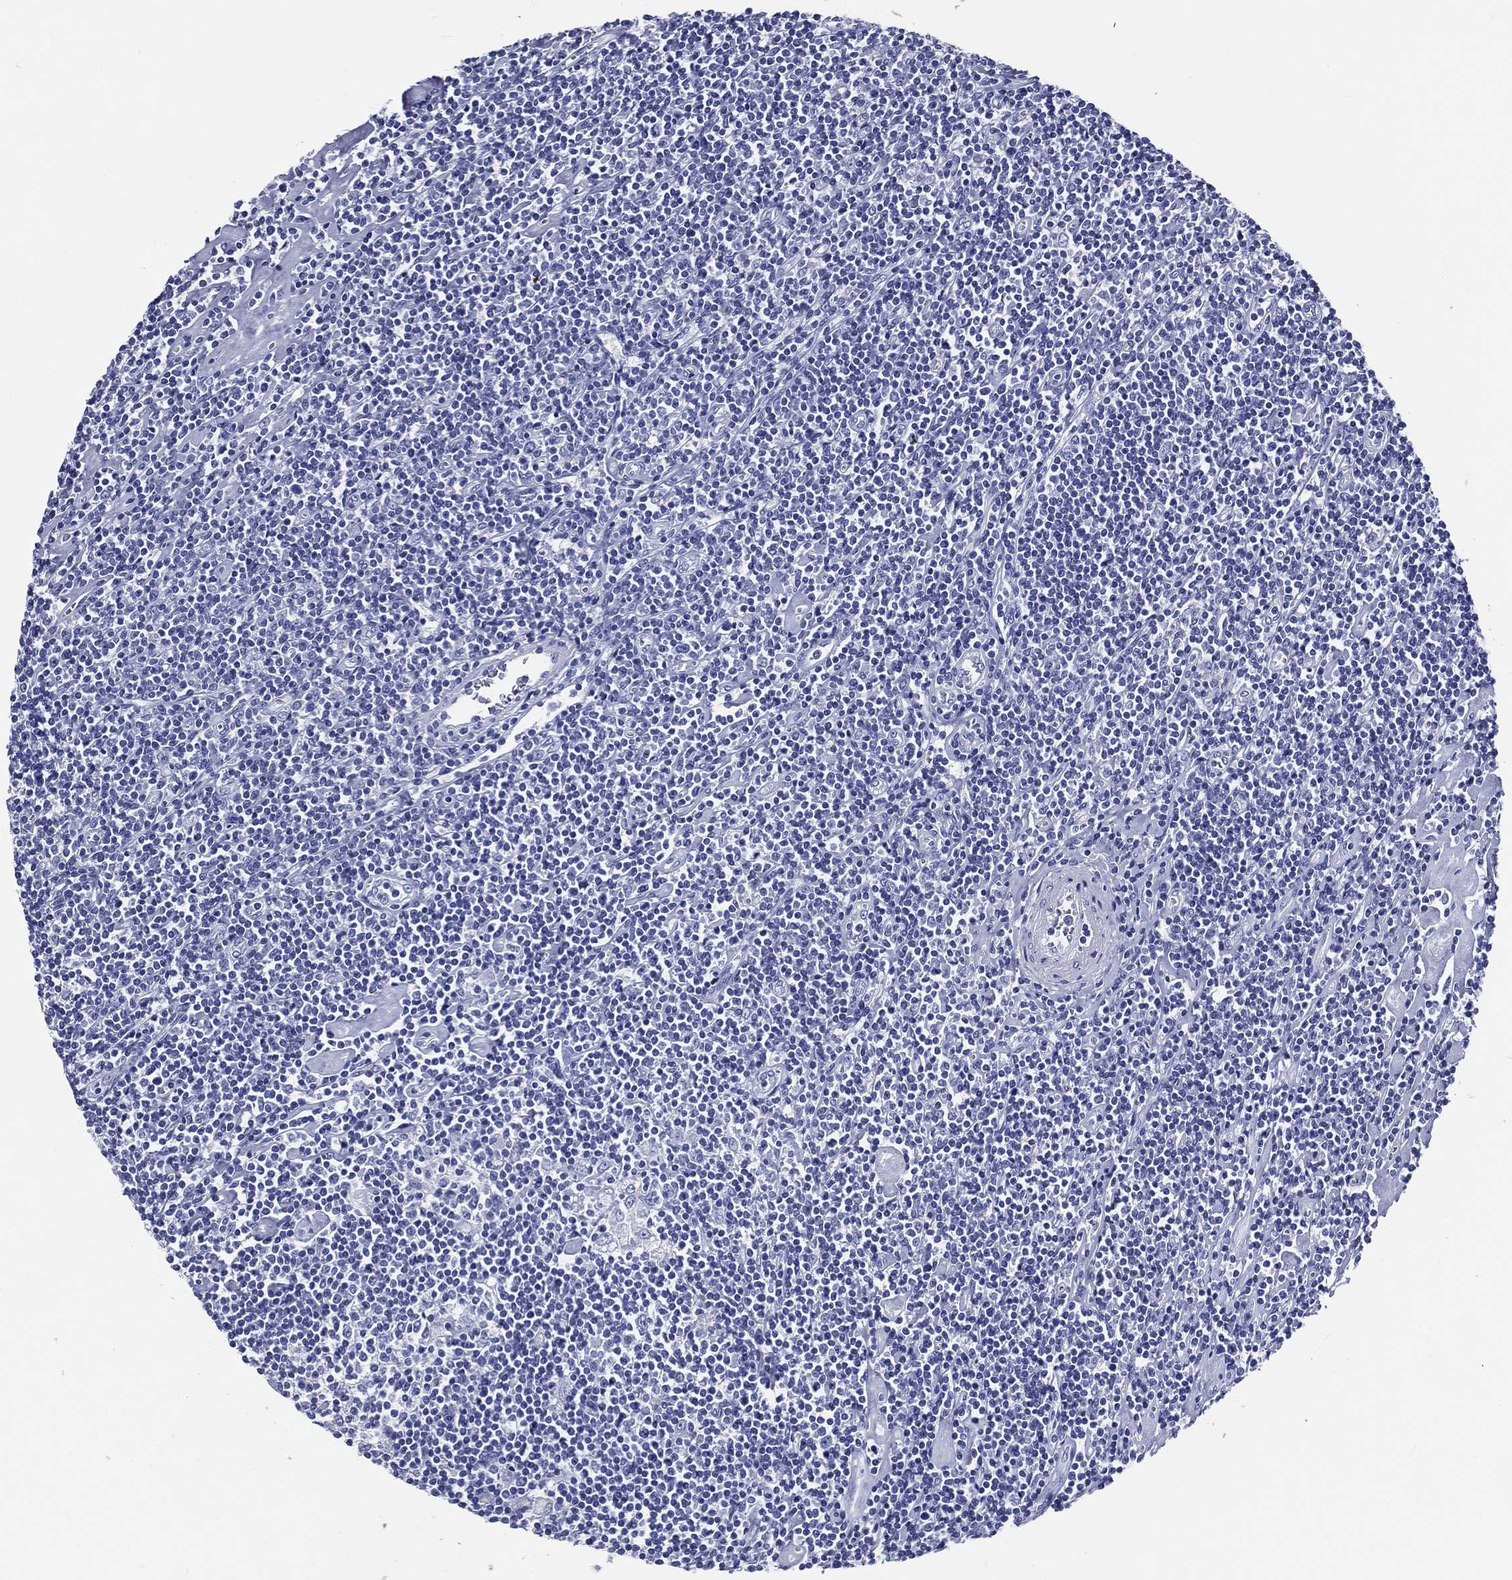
{"staining": {"intensity": "negative", "quantity": "none", "location": "none"}, "tissue": "lymphoma", "cell_type": "Tumor cells", "image_type": "cancer", "snomed": [{"axis": "morphology", "description": "Hodgkin's disease, NOS"}, {"axis": "topography", "description": "Lymph node"}], "caption": "This histopathology image is of lymphoma stained with immunohistochemistry (IHC) to label a protein in brown with the nuclei are counter-stained blue. There is no staining in tumor cells. (DAB (3,3'-diaminobenzidine) immunohistochemistry (IHC) visualized using brightfield microscopy, high magnification).", "gene": "ACE2", "patient": {"sex": "male", "age": 40}}